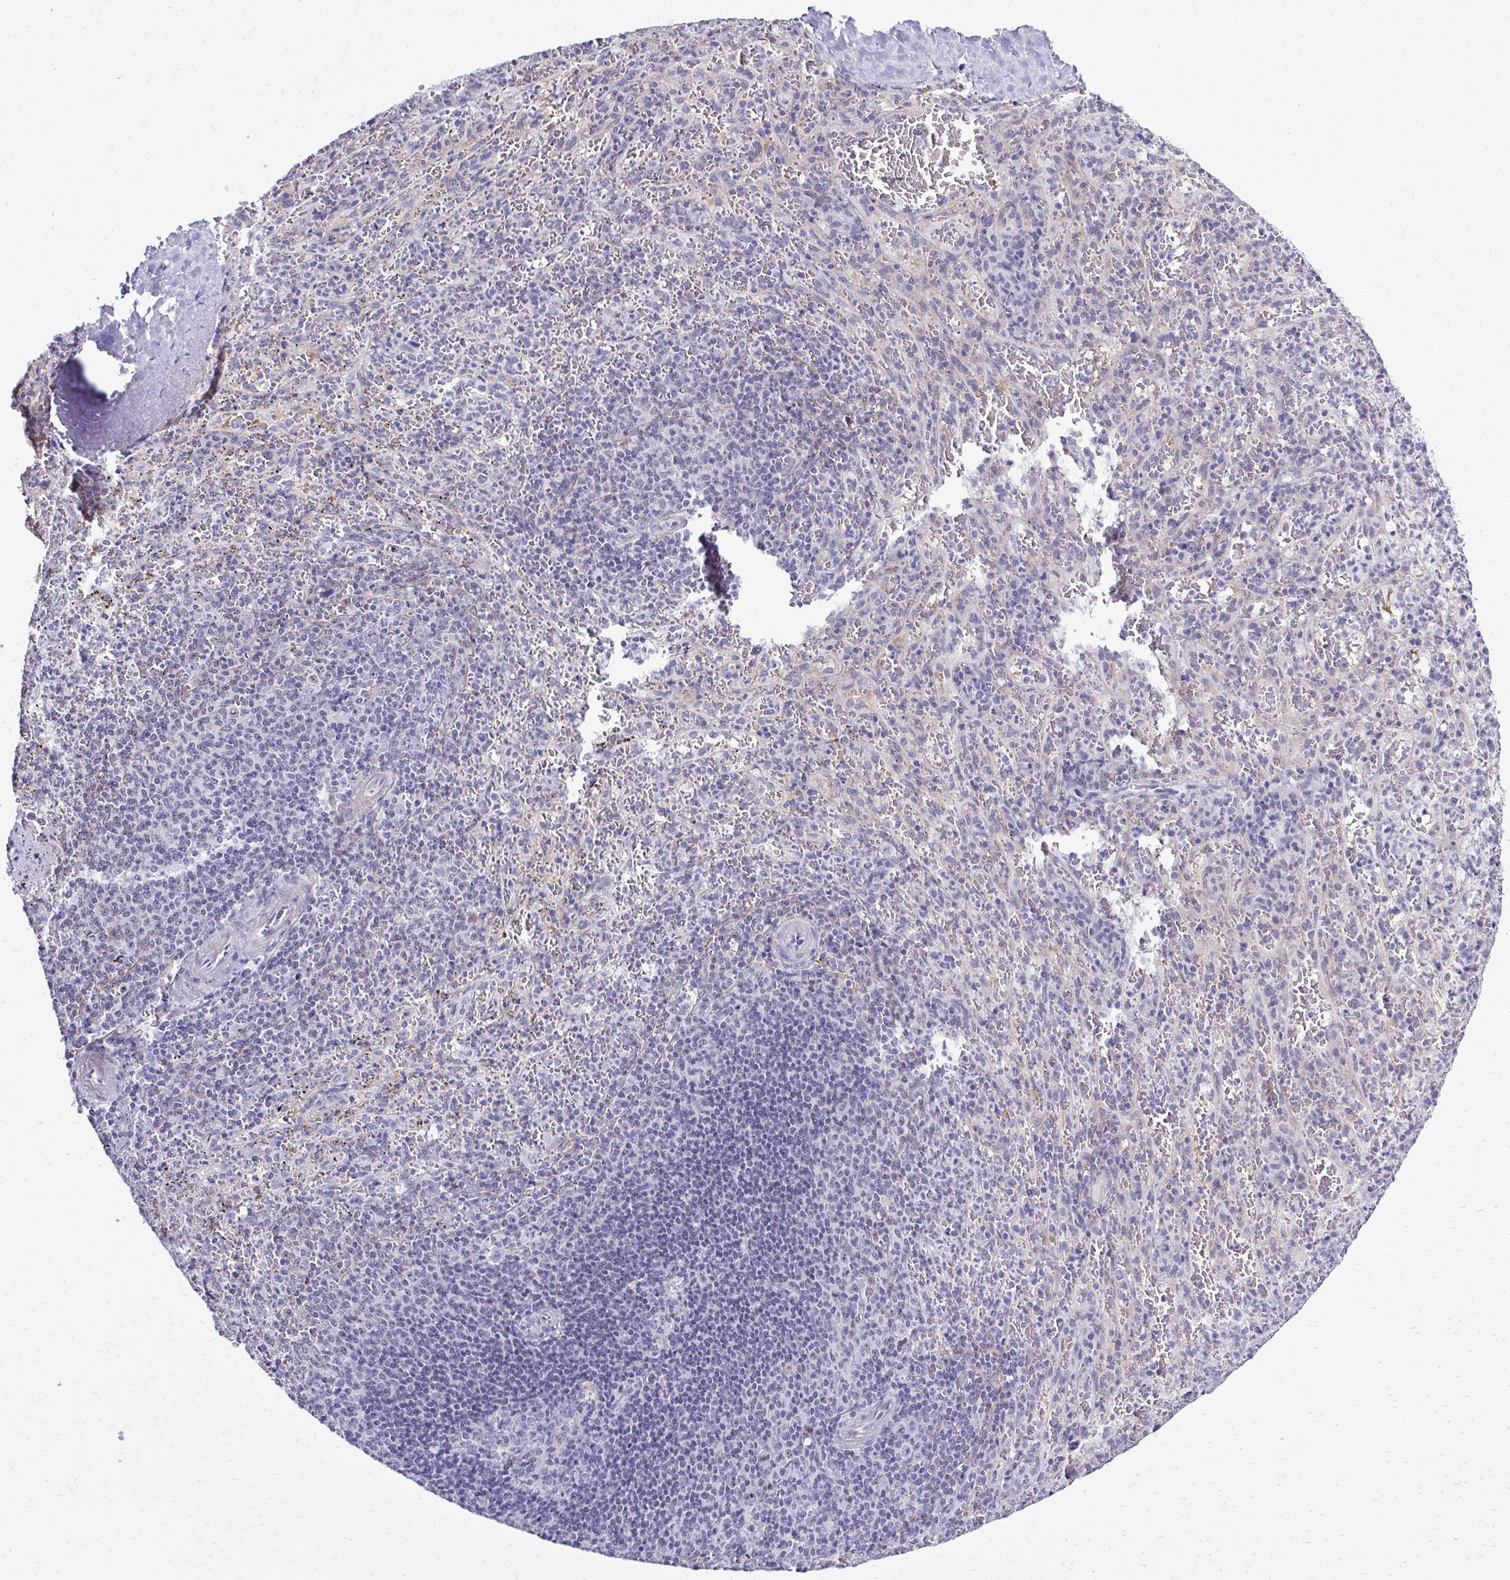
{"staining": {"intensity": "negative", "quantity": "none", "location": "none"}, "tissue": "spleen", "cell_type": "Cells in red pulp", "image_type": "normal", "snomed": [{"axis": "morphology", "description": "Normal tissue, NOS"}, {"axis": "topography", "description": "Spleen"}], "caption": "This is a micrograph of IHC staining of benign spleen, which shows no staining in cells in red pulp. (Brightfield microscopy of DAB (3,3'-diaminobenzidine) immunohistochemistry at high magnification).", "gene": "RASL11B", "patient": {"sex": "male", "age": 57}}